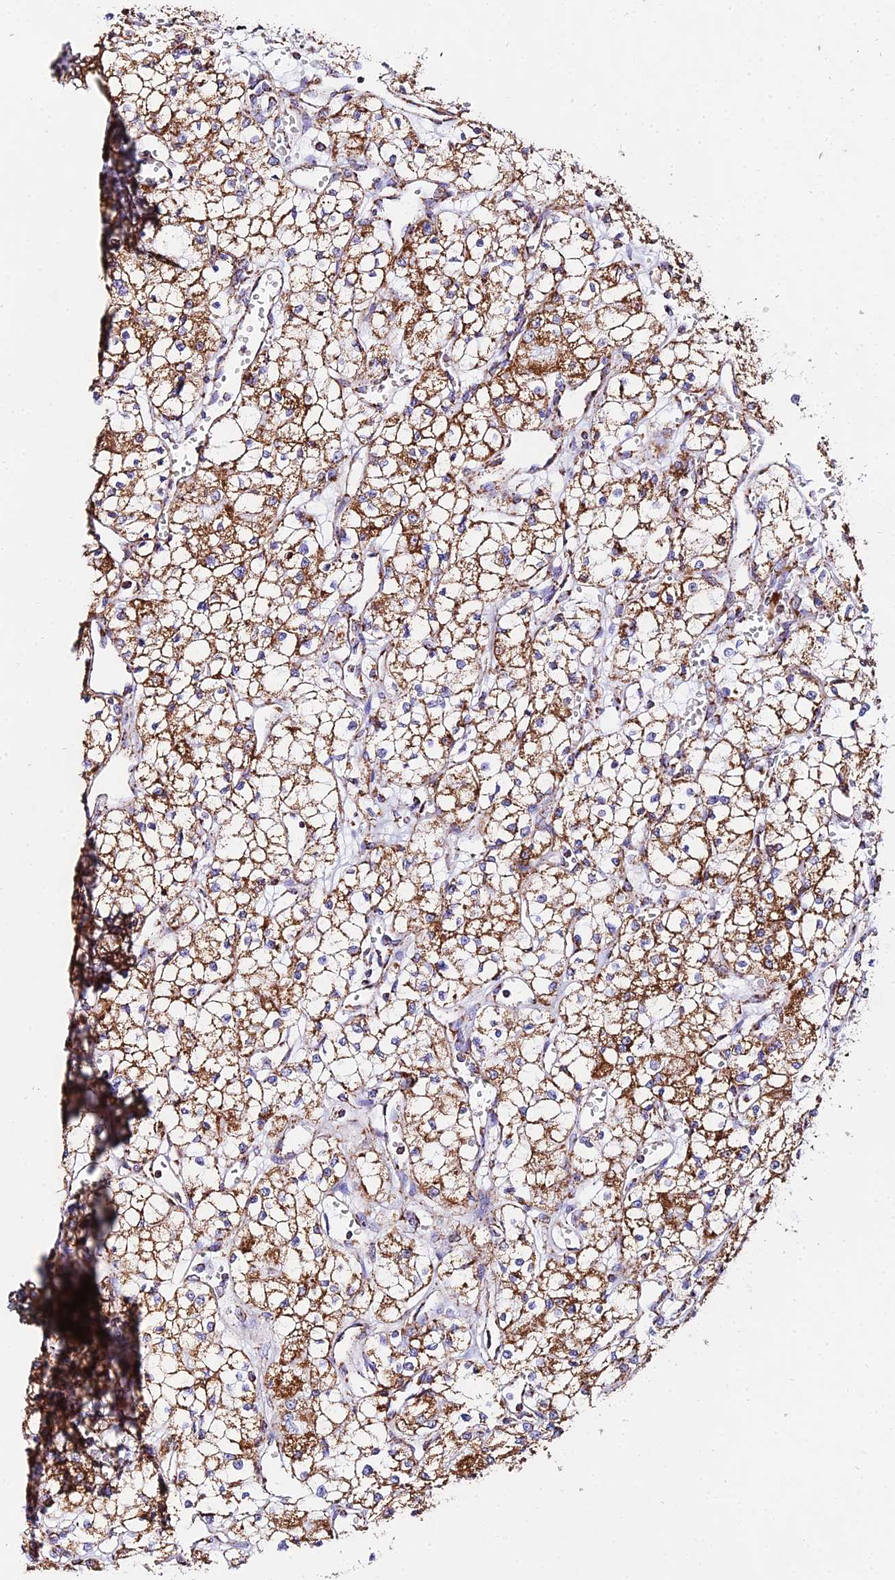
{"staining": {"intensity": "strong", "quantity": ">75%", "location": "cytoplasmic/membranous"}, "tissue": "renal cancer", "cell_type": "Tumor cells", "image_type": "cancer", "snomed": [{"axis": "morphology", "description": "Adenocarcinoma, NOS"}, {"axis": "topography", "description": "Kidney"}], "caption": "Human adenocarcinoma (renal) stained with a protein marker displays strong staining in tumor cells.", "gene": "ATP5PD", "patient": {"sex": "male", "age": 59}}